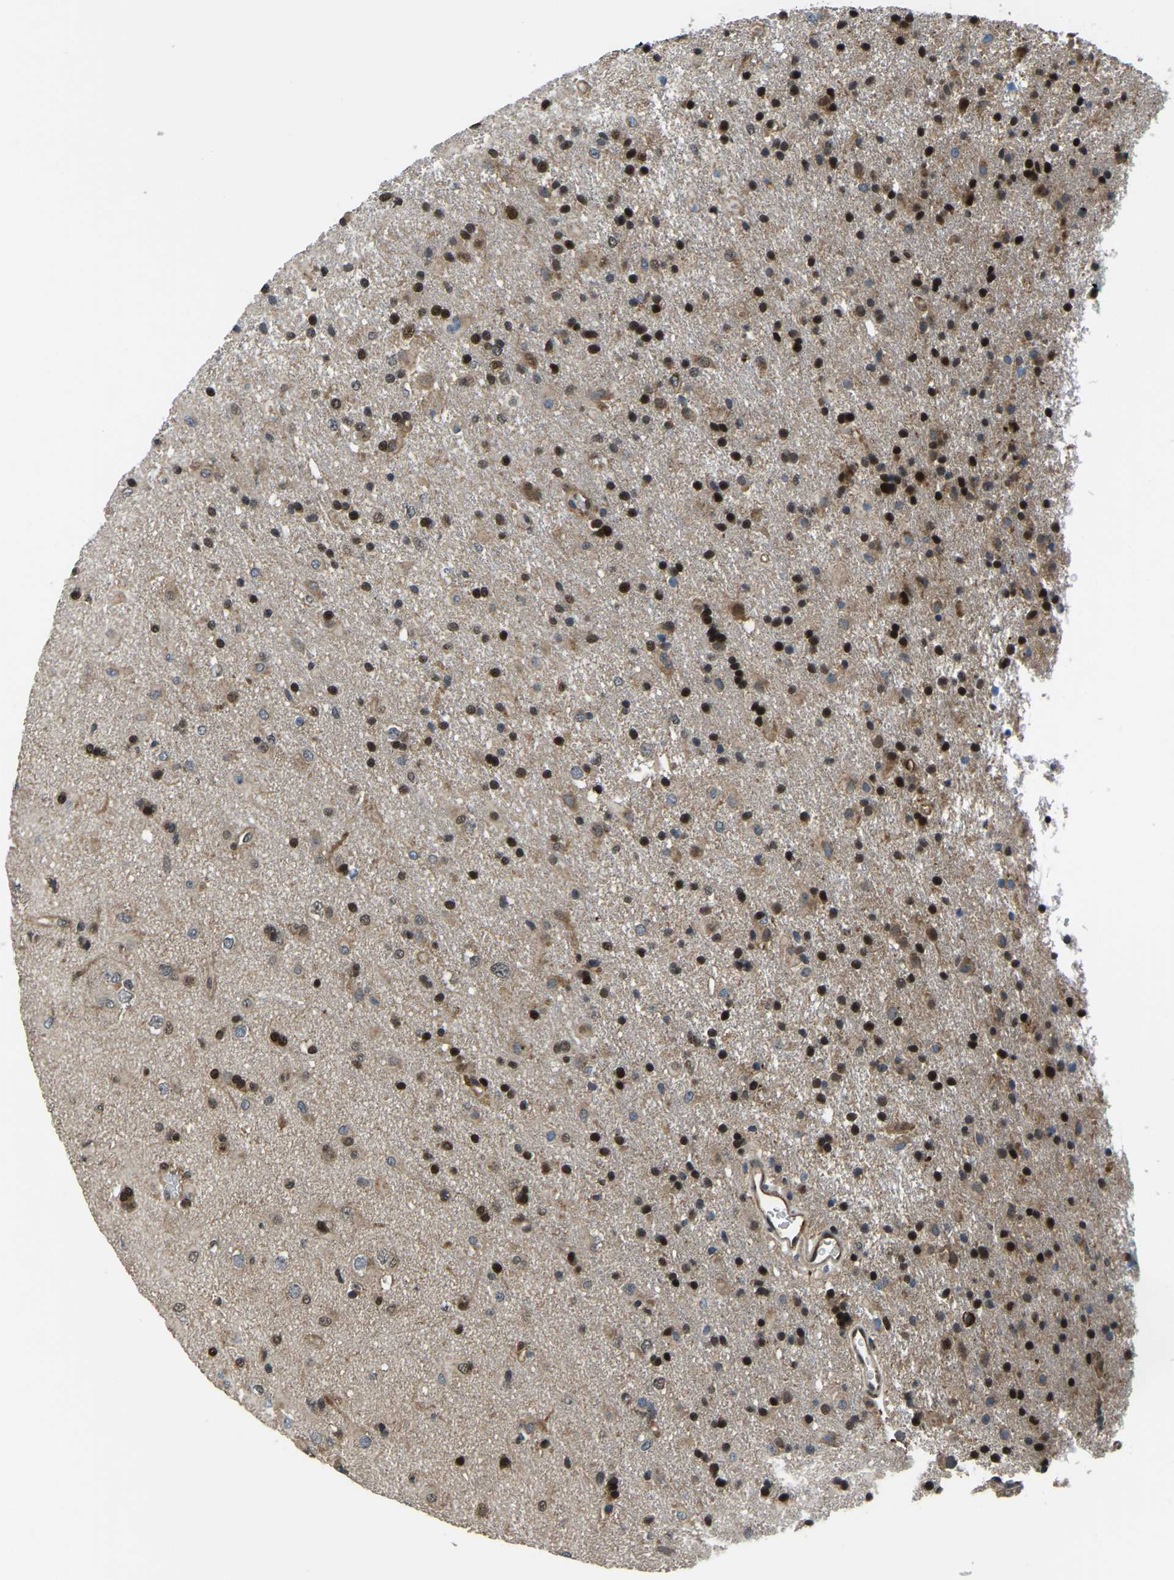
{"staining": {"intensity": "strong", "quantity": ">75%", "location": "cytoplasmic/membranous,nuclear"}, "tissue": "glioma", "cell_type": "Tumor cells", "image_type": "cancer", "snomed": [{"axis": "morphology", "description": "Glioma, malignant, Low grade"}, {"axis": "topography", "description": "Brain"}], "caption": "Tumor cells demonstrate high levels of strong cytoplasmic/membranous and nuclear staining in about >75% of cells in human glioma.", "gene": "DFFA", "patient": {"sex": "male", "age": 65}}